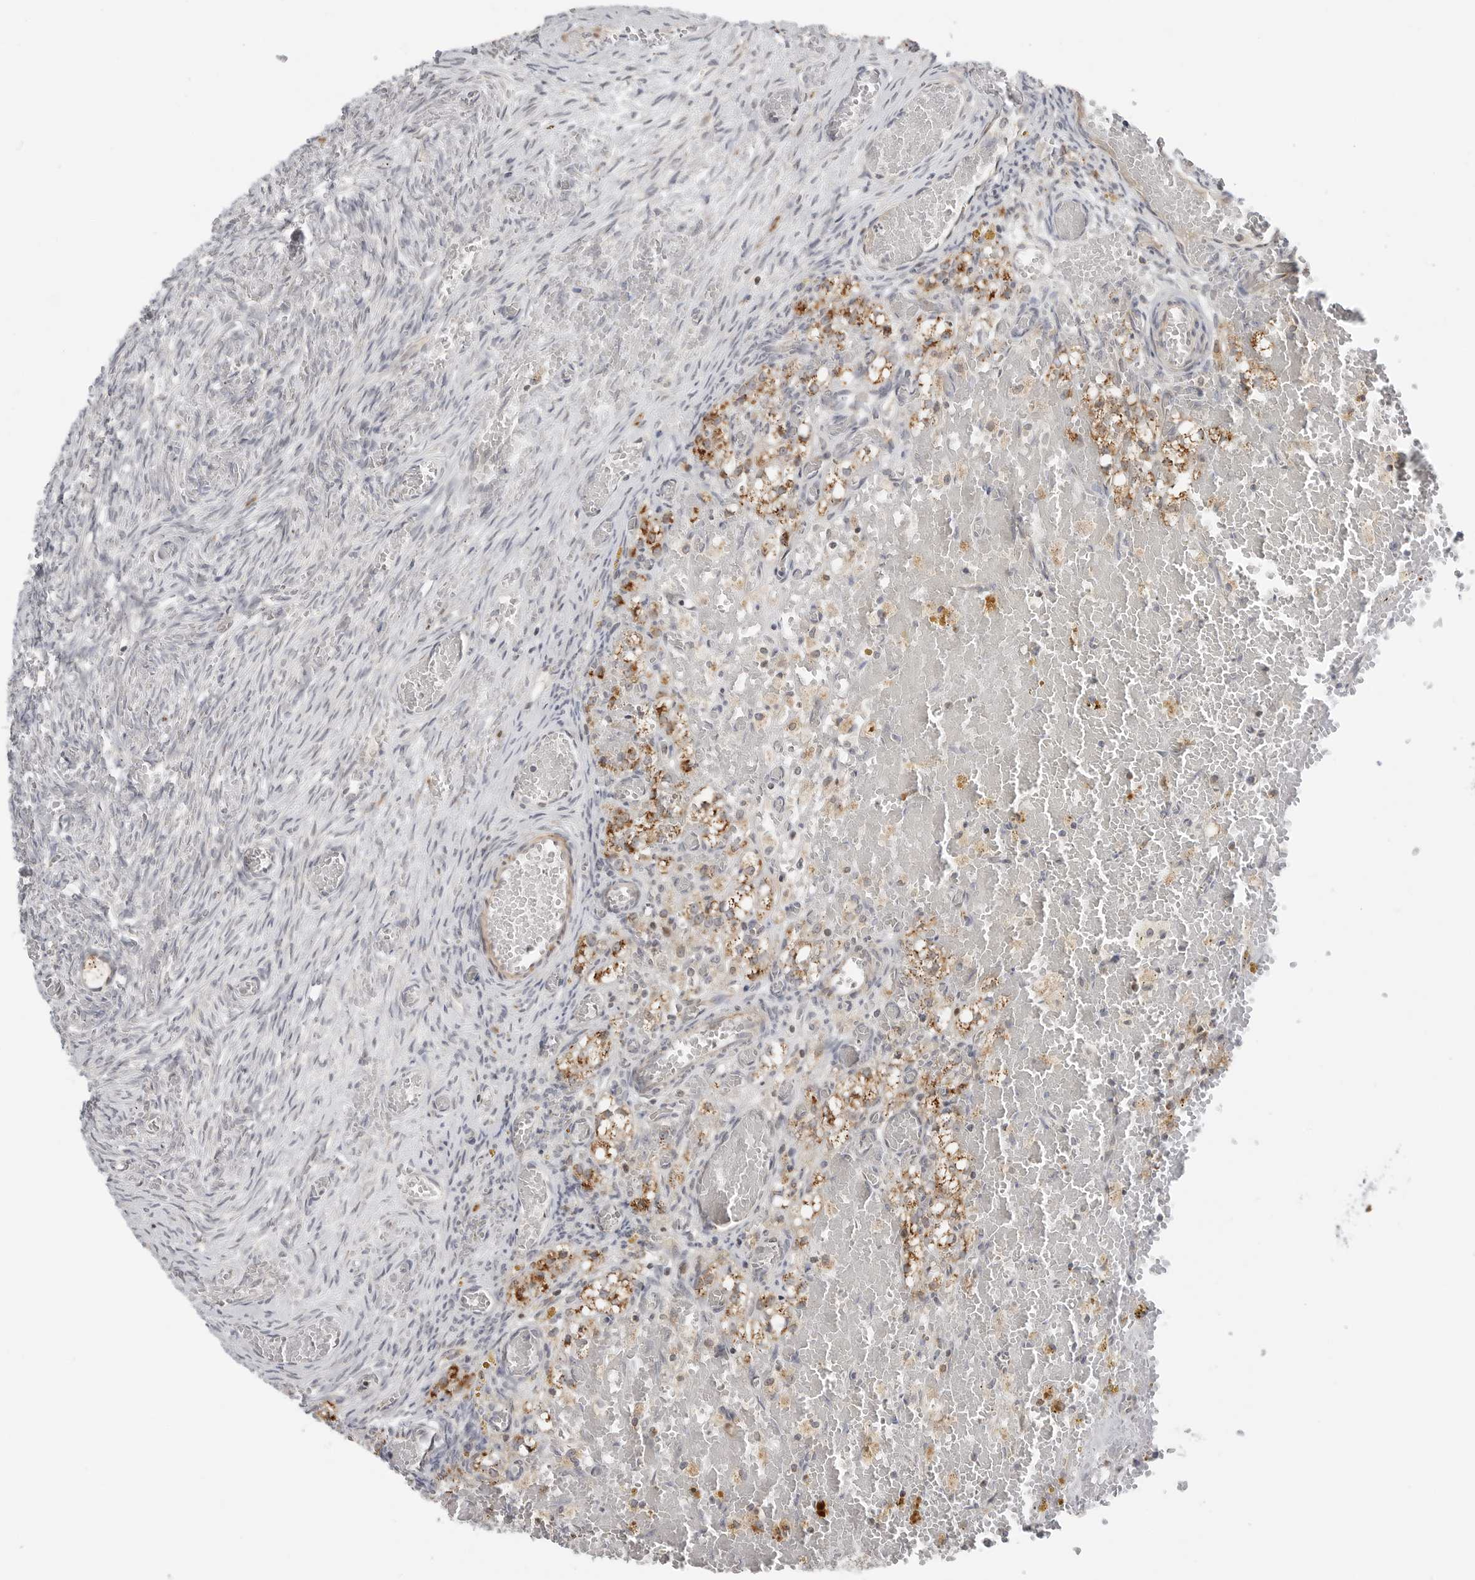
{"staining": {"intensity": "negative", "quantity": "none", "location": "none"}, "tissue": "ovary", "cell_type": "Ovarian stroma cells", "image_type": "normal", "snomed": [{"axis": "morphology", "description": "Adenocarcinoma, NOS"}, {"axis": "topography", "description": "Endometrium"}], "caption": "Human ovary stained for a protein using IHC displays no staining in ovarian stroma cells.", "gene": "PEX2", "patient": {"sex": "female", "age": 32}}